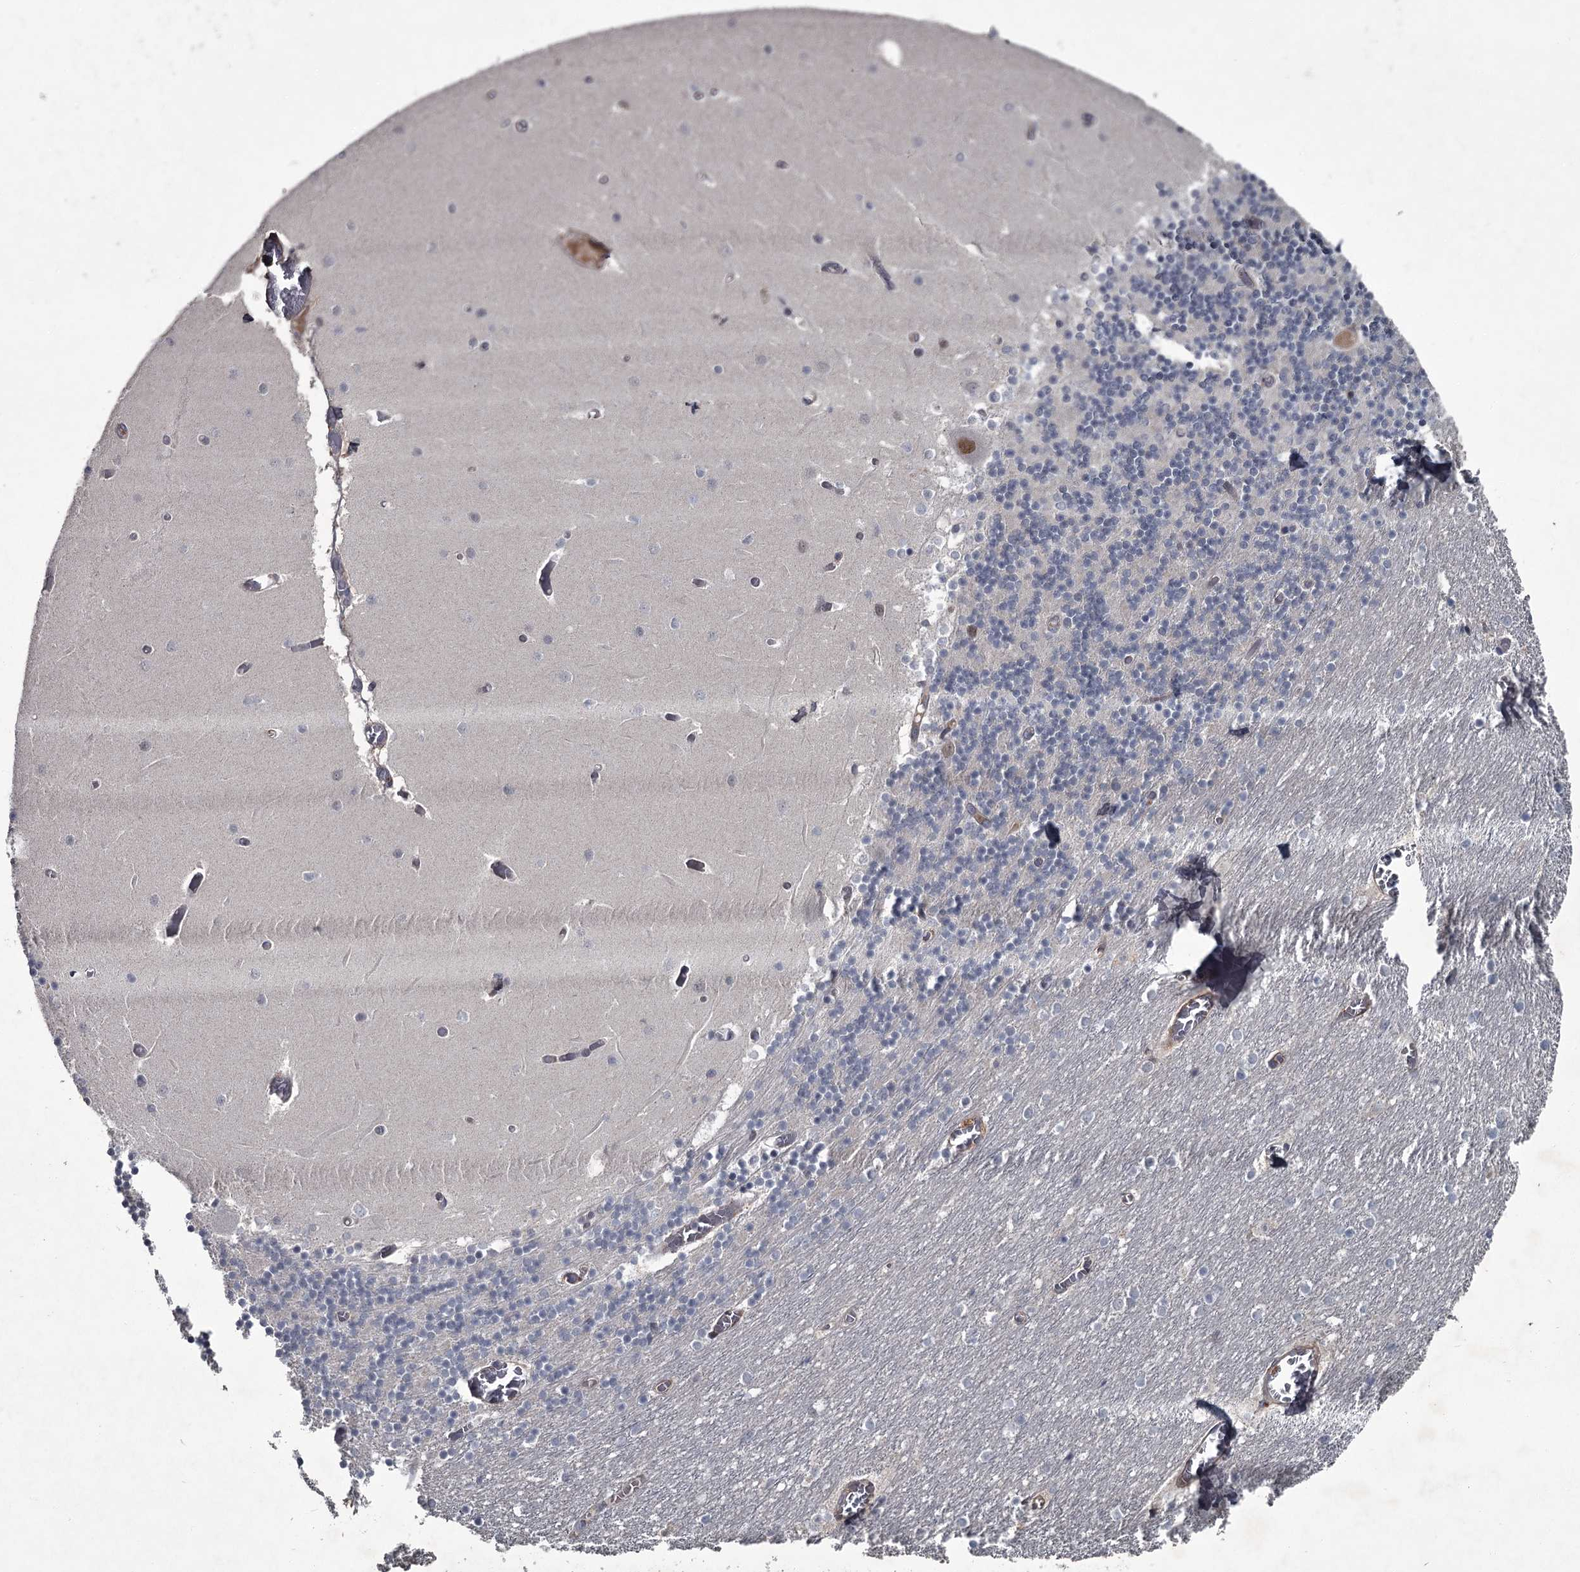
{"staining": {"intensity": "negative", "quantity": "none", "location": "none"}, "tissue": "cerebellum", "cell_type": "Cells in granular layer", "image_type": "normal", "snomed": [{"axis": "morphology", "description": "Normal tissue, NOS"}, {"axis": "topography", "description": "Cerebellum"}], "caption": "IHC micrograph of unremarkable cerebellum: cerebellum stained with DAB (3,3'-diaminobenzidine) shows no significant protein positivity in cells in granular layer.", "gene": "FLVCR2", "patient": {"sex": "female", "age": 28}}